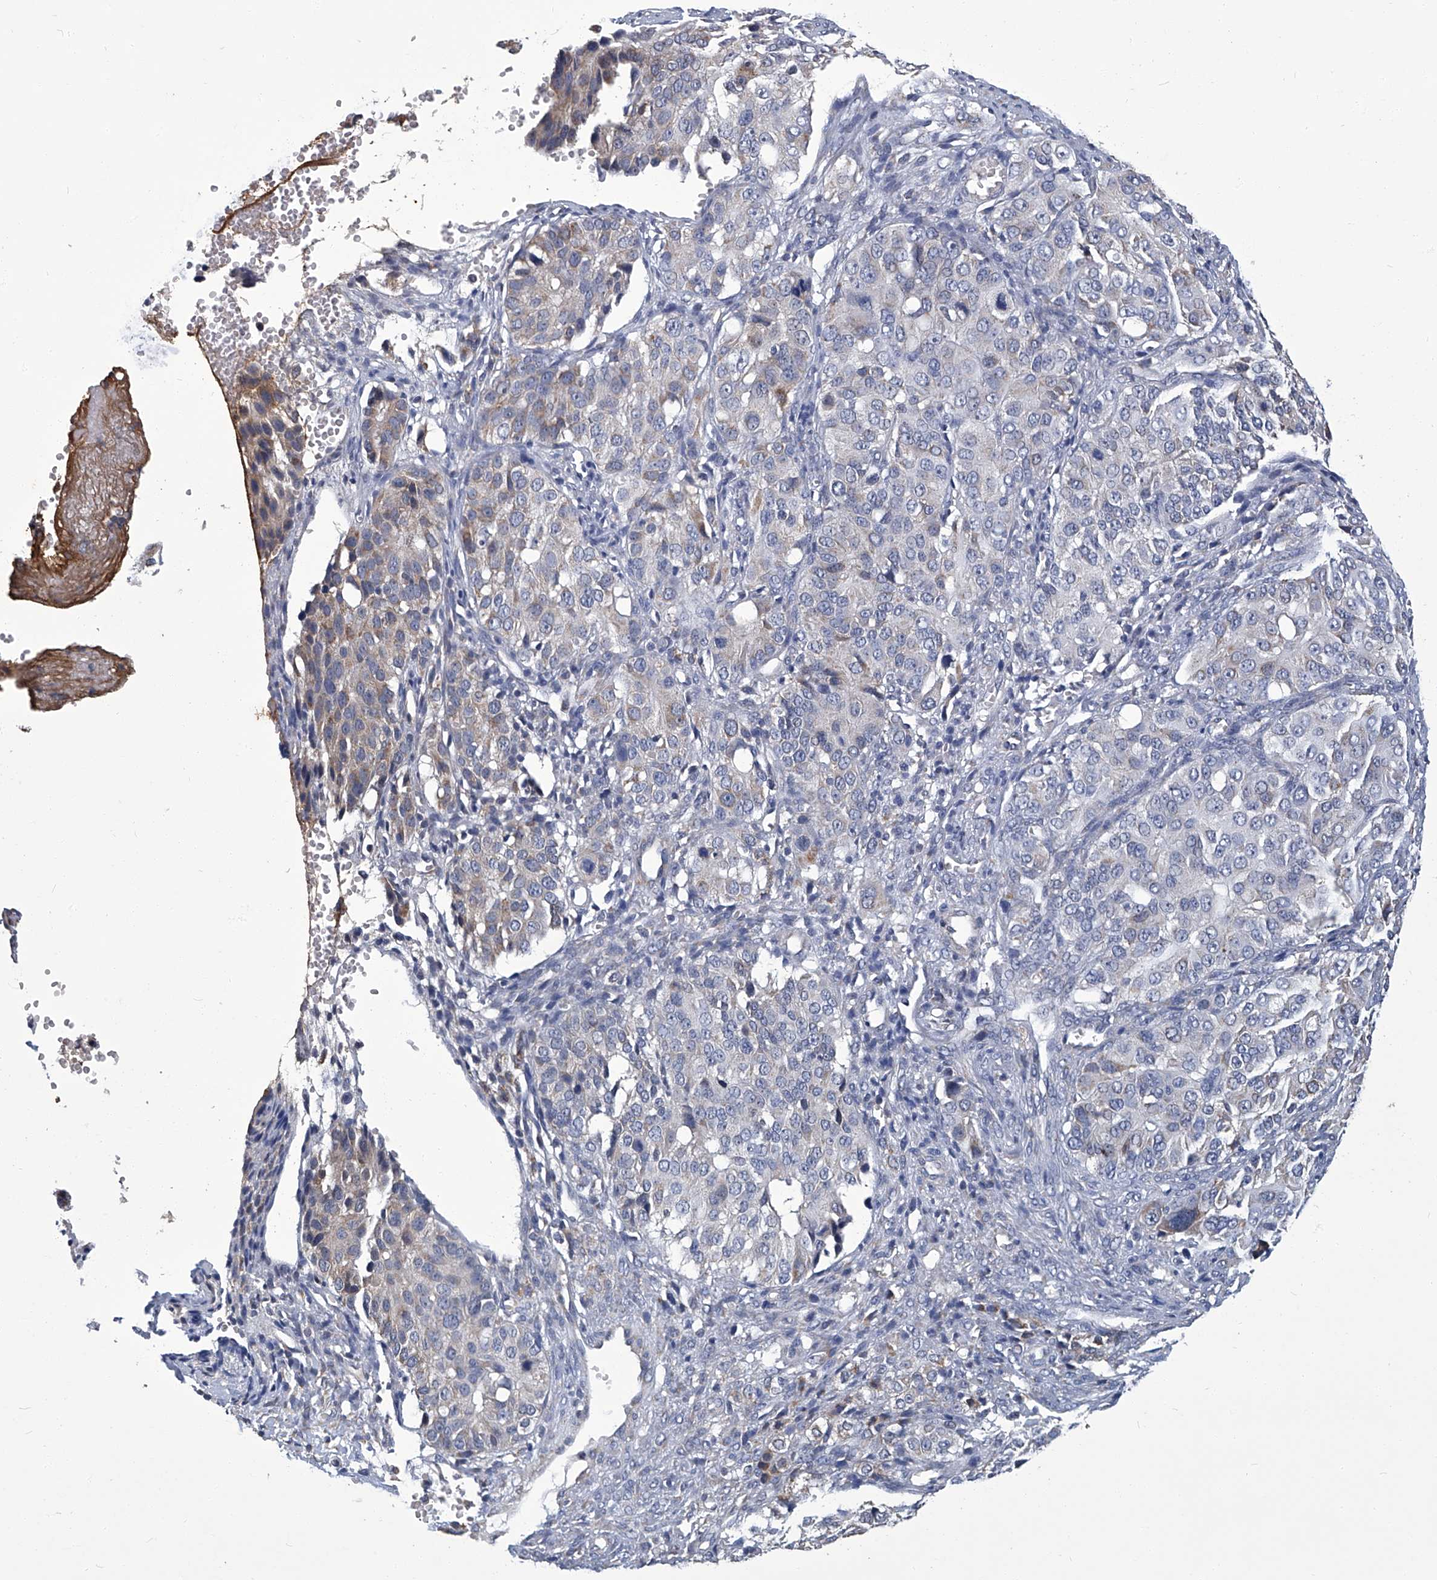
{"staining": {"intensity": "weak", "quantity": "<25%", "location": "cytoplasmic/membranous"}, "tissue": "ovarian cancer", "cell_type": "Tumor cells", "image_type": "cancer", "snomed": [{"axis": "morphology", "description": "Carcinoma, endometroid"}, {"axis": "topography", "description": "Ovary"}], "caption": "Tumor cells are negative for brown protein staining in ovarian cancer.", "gene": "OAT", "patient": {"sex": "female", "age": 51}}